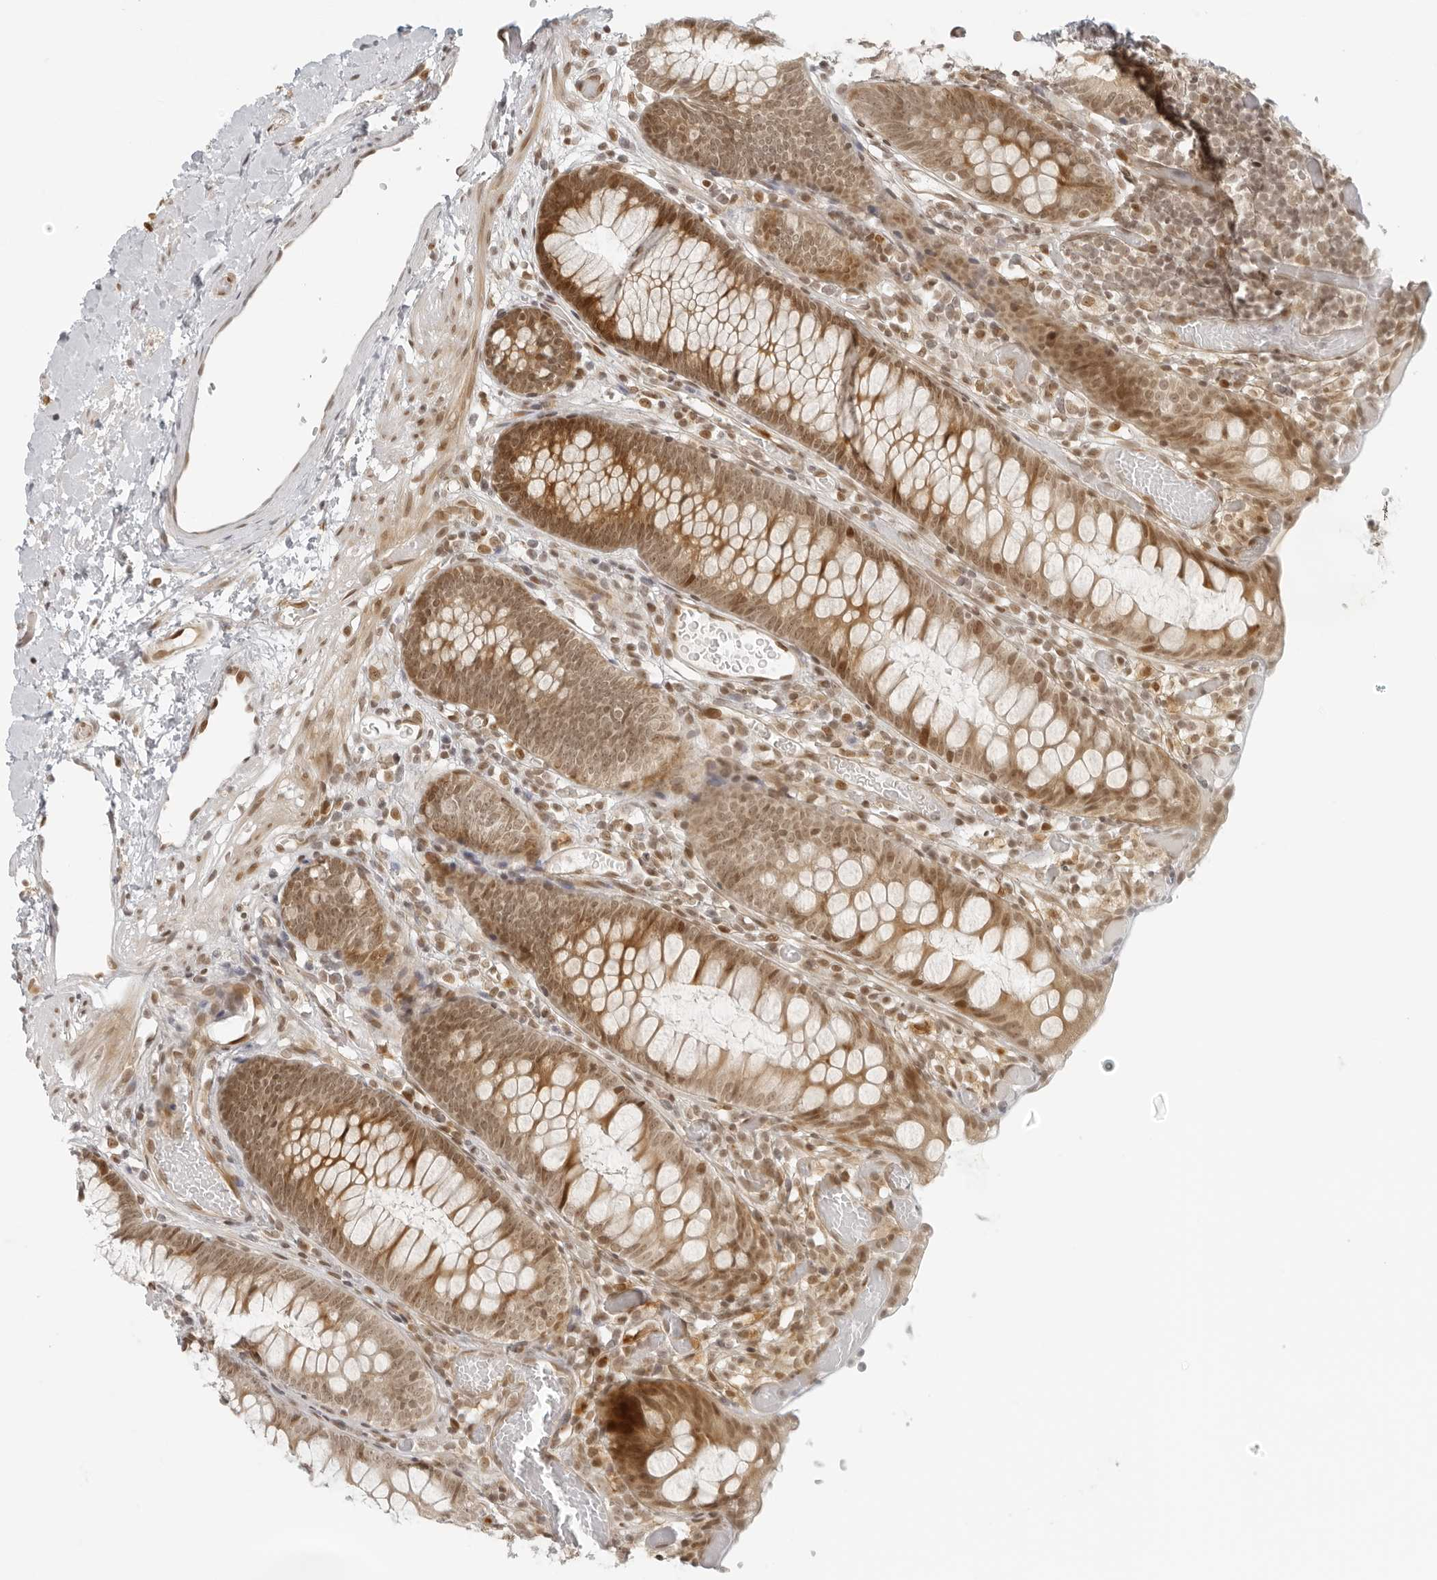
{"staining": {"intensity": "weak", "quantity": ">75%", "location": "cytoplasmic/membranous,nuclear"}, "tissue": "colon", "cell_type": "Endothelial cells", "image_type": "normal", "snomed": [{"axis": "morphology", "description": "Normal tissue, NOS"}, {"axis": "topography", "description": "Colon"}], "caption": "This photomicrograph demonstrates normal colon stained with immunohistochemistry to label a protein in brown. The cytoplasmic/membranous,nuclear of endothelial cells show weak positivity for the protein. Nuclei are counter-stained blue.", "gene": "ZNF407", "patient": {"sex": "male", "age": 14}}